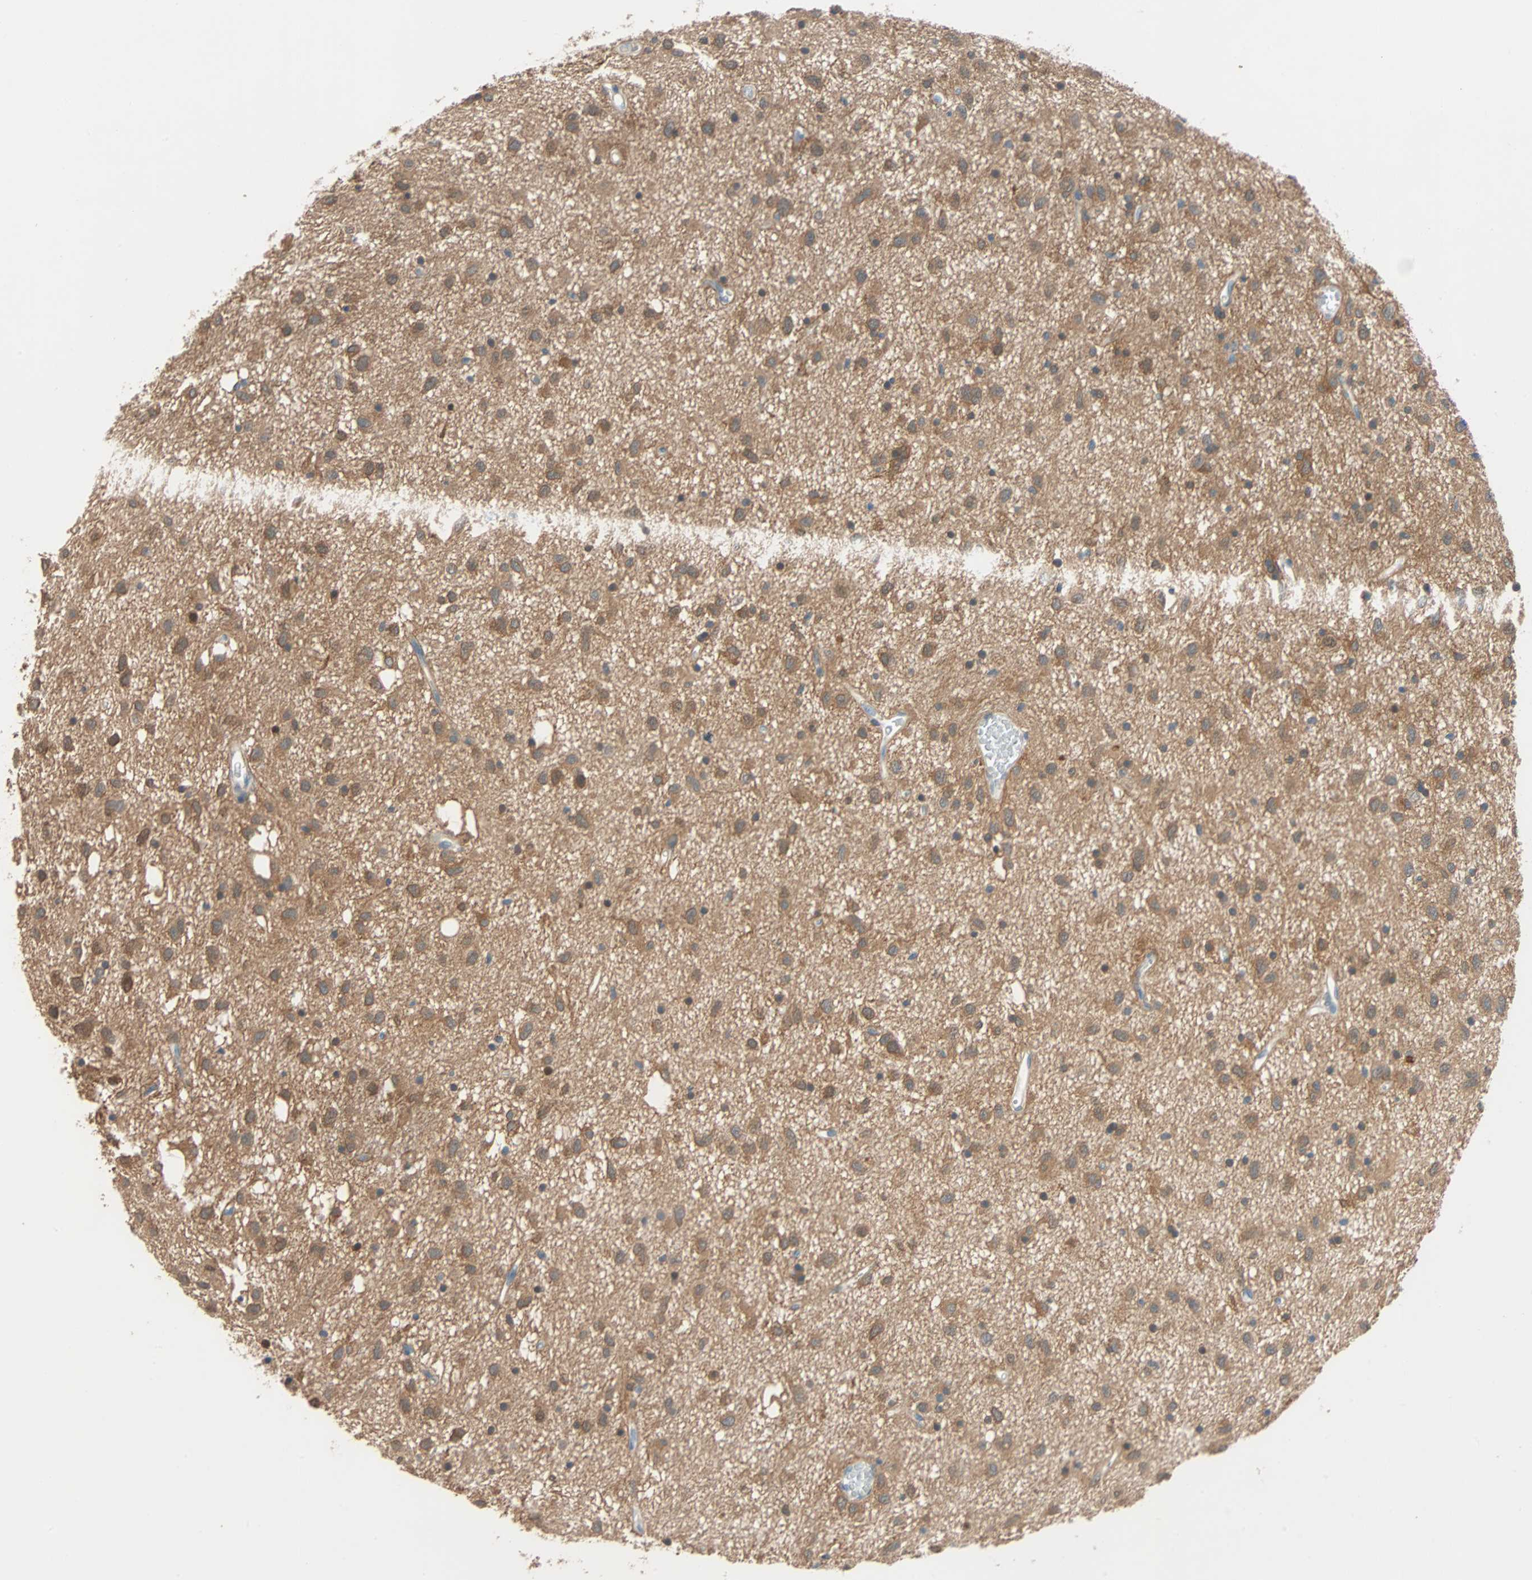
{"staining": {"intensity": "moderate", "quantity": ">75%", "location": "cytoplasmic/membranous"}, "tissue": "glioma", "cell_type": "Tumor cells", "image_type": "cancer", "snomed": [{"axis": "morphology", "description": "Glioma, malignant, Low grade"}, {"axis": "topography", "description": "Brain"}], "caption": "Immunohistochemical staining of human glioma demonstrates medium levels of moderate cytoplasmic/membranous protein staining in about >75% of tumor cells. The staining was performed using DAB (3,3'-diaminobenzidine), with brown indicating positive protein expression. Nuclei are stained blue with hematoxylin.", "gene": "TNFRSF12A", "patient": {"sex": "male", "age": 77}}